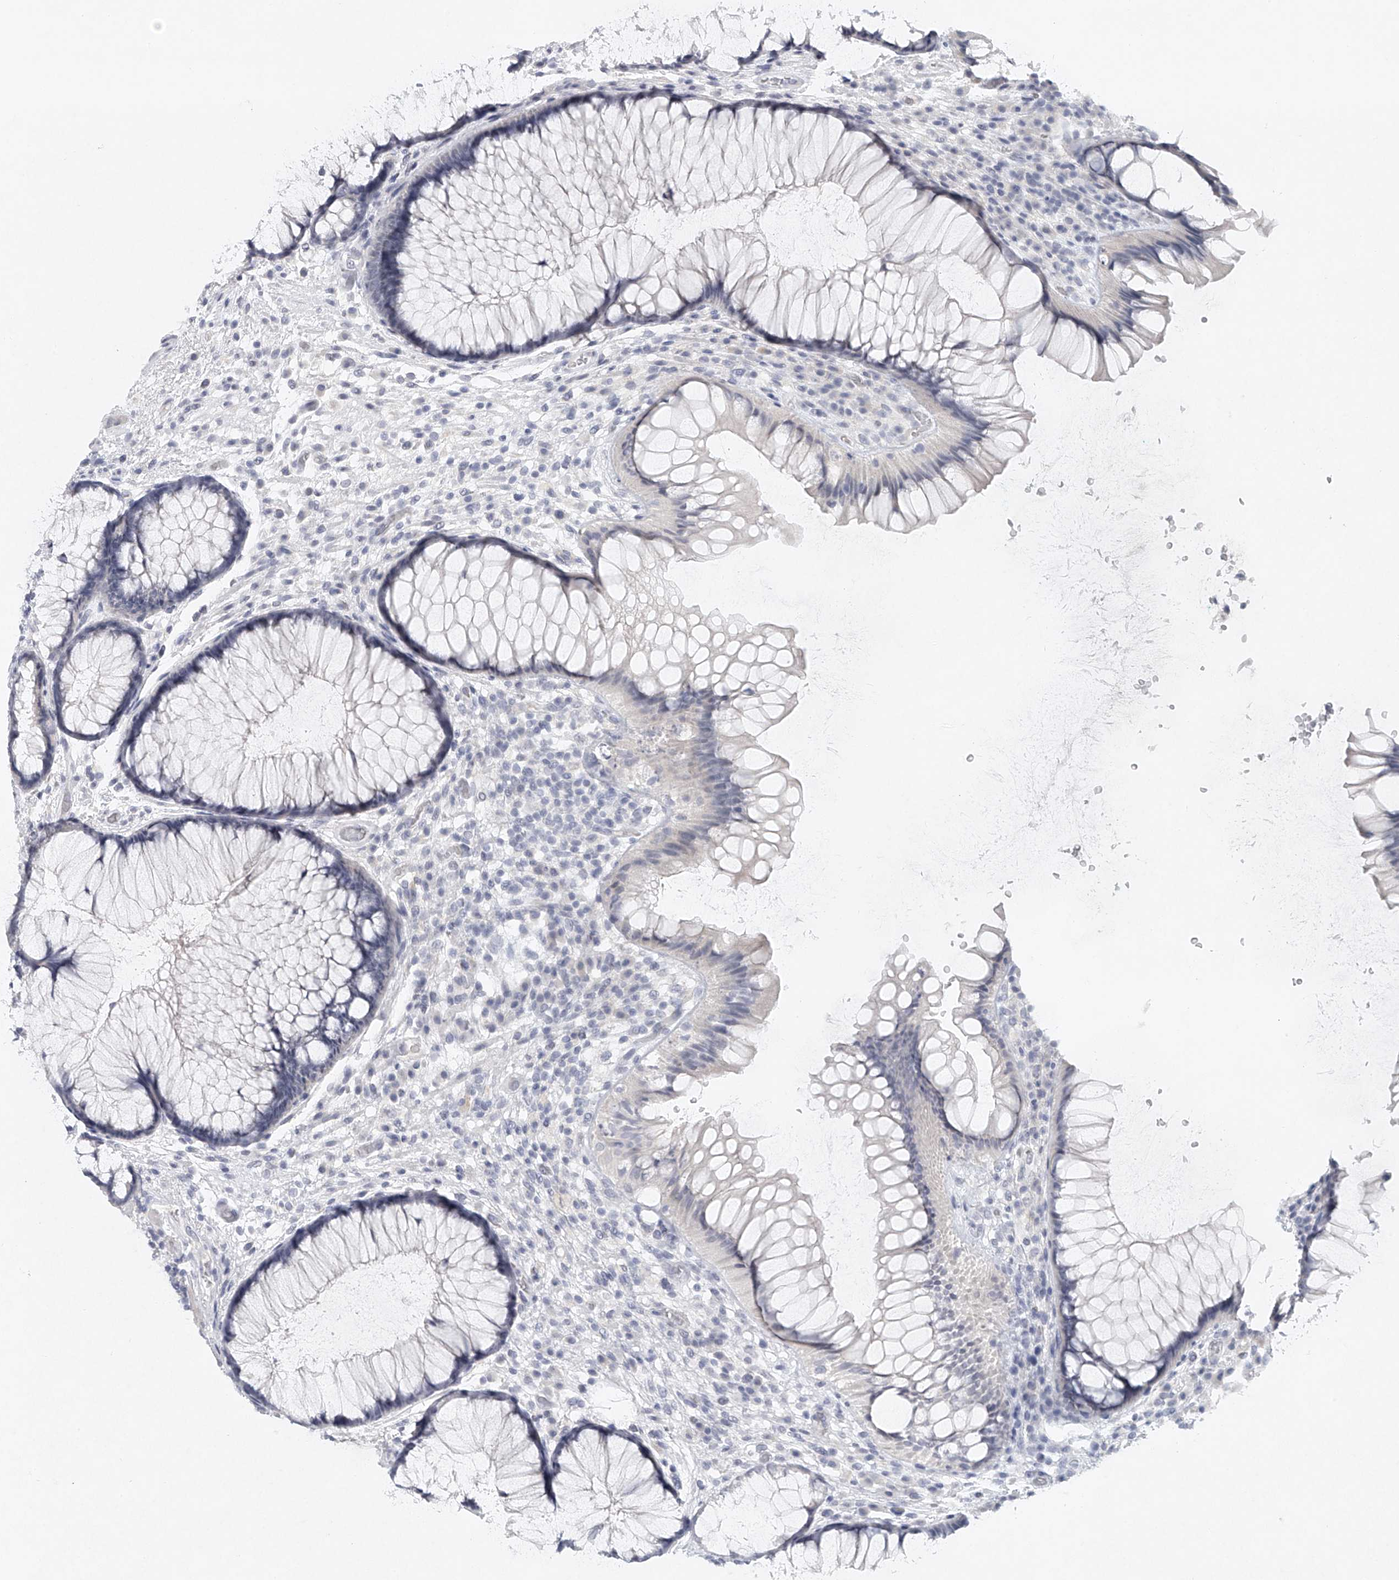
{"staining": {"intensity": "negative", "quantity": "none", "location": "none"}, "tissue": "rectum", "cell_type": "Glandular cells", "image_type": "normal", "snomed": [{"axis": "morphology", "description": "Normal tissue, NOS"}, {"axis": "topography", "description": "Rectum"}], "caption": "Rectum stained for a protein using IHC shows no staining glandular cells.", "gene": "FAT2", "patient": {"sex": "male", "age": 51}}